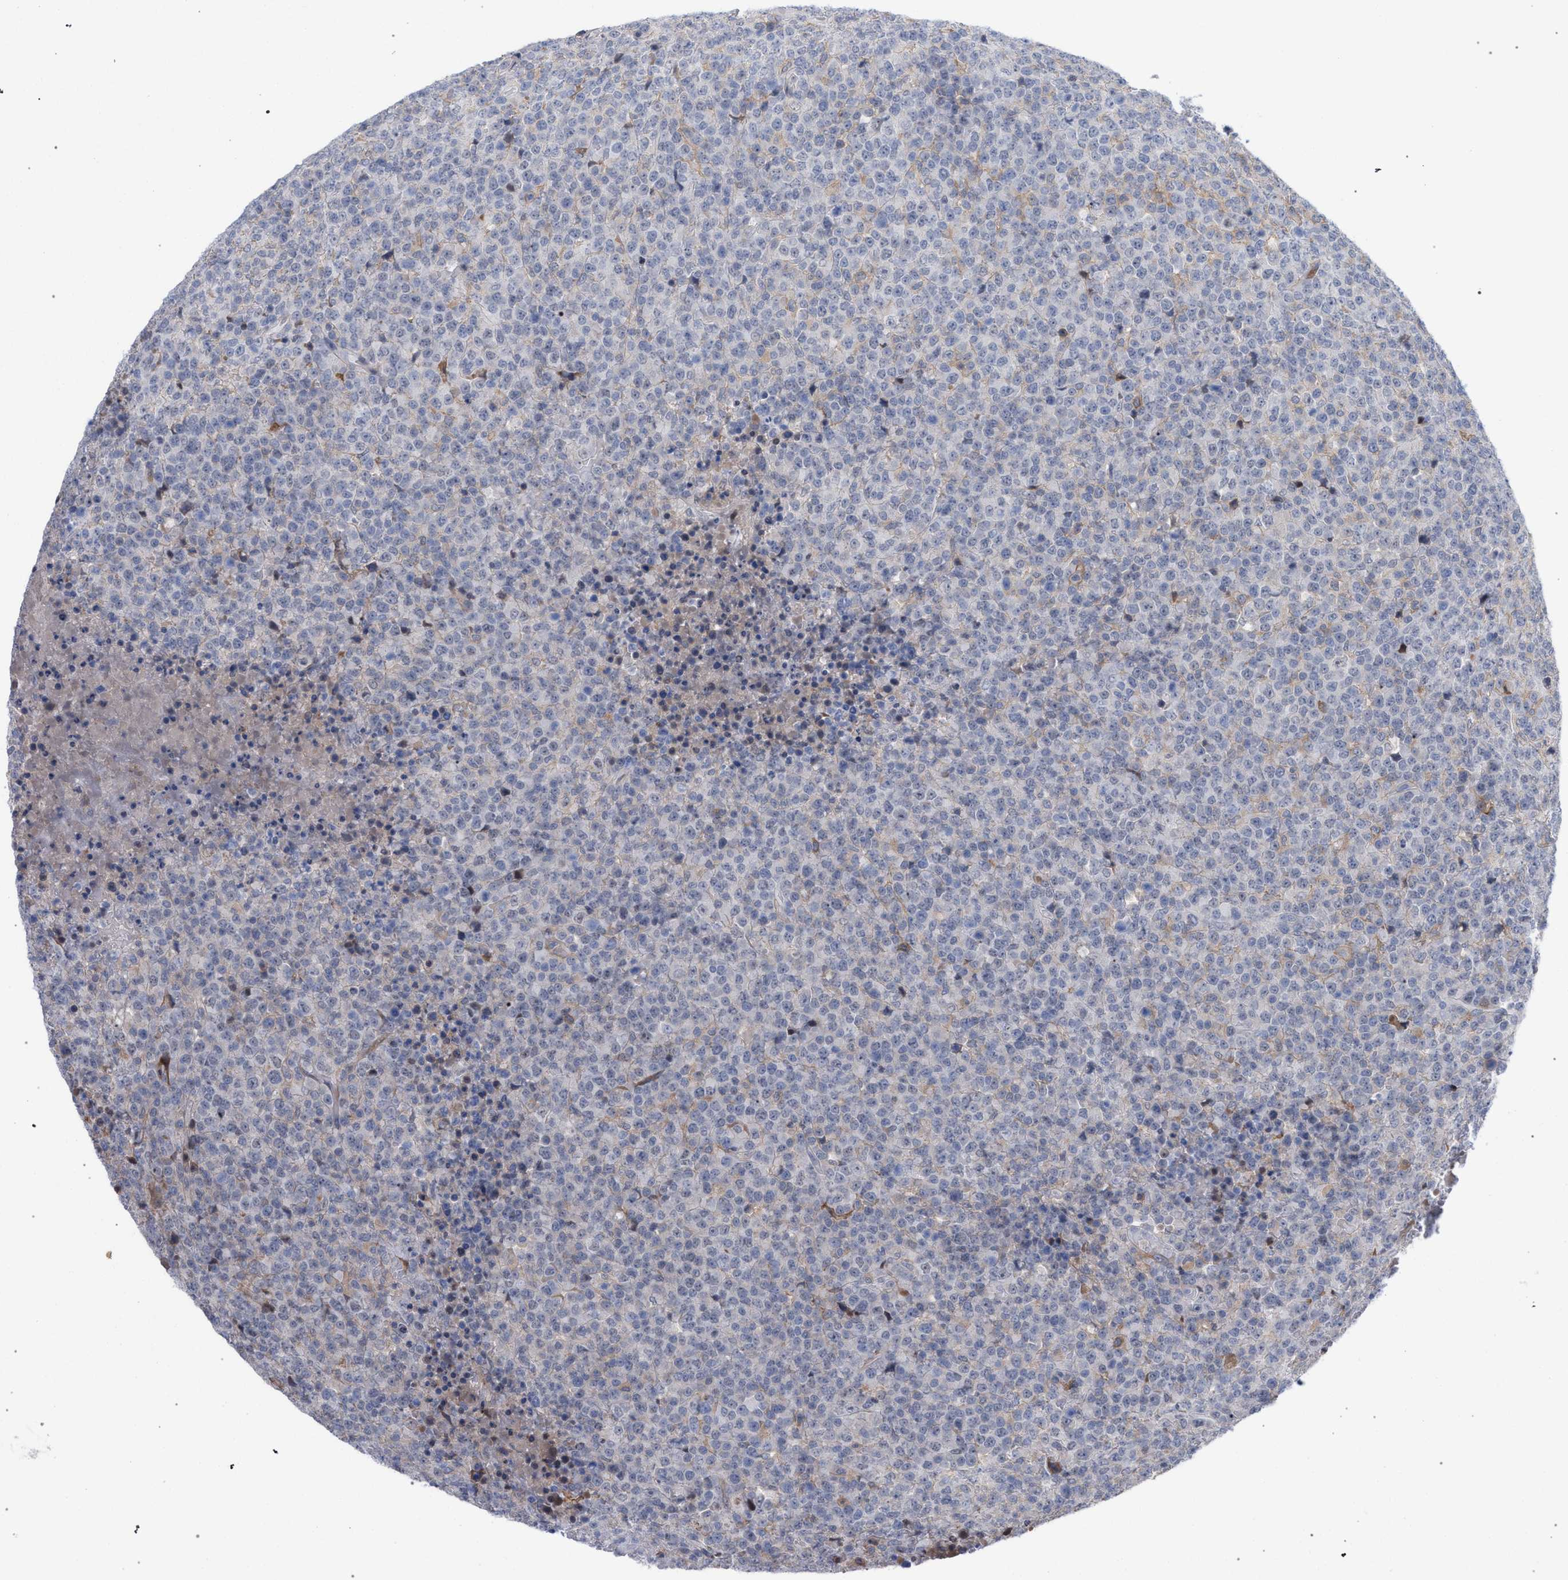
{"staining": {"intensity": "negative", "quantity": "none", "location": "none"}, "tissue": "lymphoma", "cell_type": "Tumor cells", "image_type": "cancer", "snomed": [{"axis": "morphology", "description": "Malignant lymphoma, non-Hodgkin's type, High grade"}, {"axis": "topography", "description": "Lymph node"}], "caption": "Immunohistochemistry (IHC) of human malignant lymphoma, non-Hodgkin's type (high-grade) demonstrates no expression in tumor cells.", "gene": "FHOD3", "patient": {"sex": "male", "age": 13}}